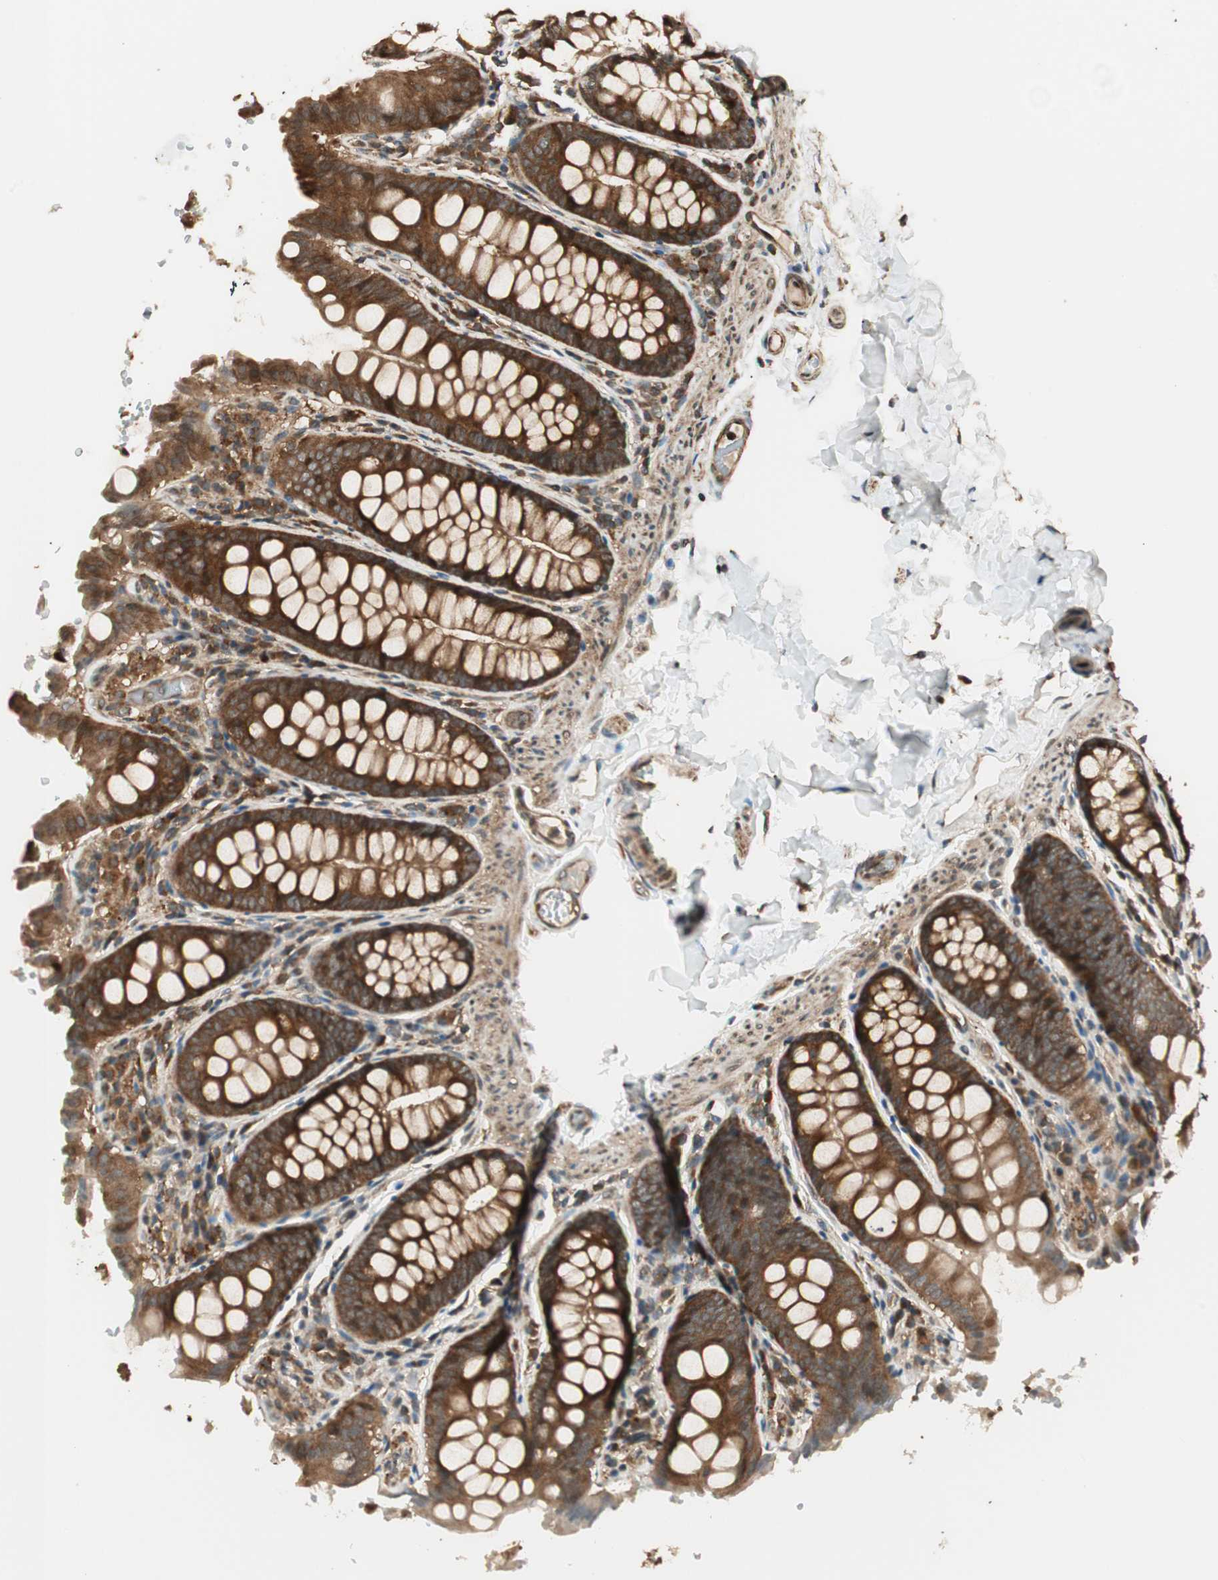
{"staining": {"intensity": "moderate", "quantity": ">75%", "location": "cytoplasmic/membranous"}, "tissue": "colon", "cell_type": "Endothelial cells", "image_type": "normal", "snomed": [{"axis": "morphology", "description": "Normal tissue, NOS"}, {"axis": "topography", "description": "Colon"}], "caption": "Protein staining by IHC exhibits moderate cytoplasmic/membranous staining in about >75% of endothelial cells in unremarkable colon.", "gene": "CNOT4", "patient": {"sex": "female", "age": 61}}